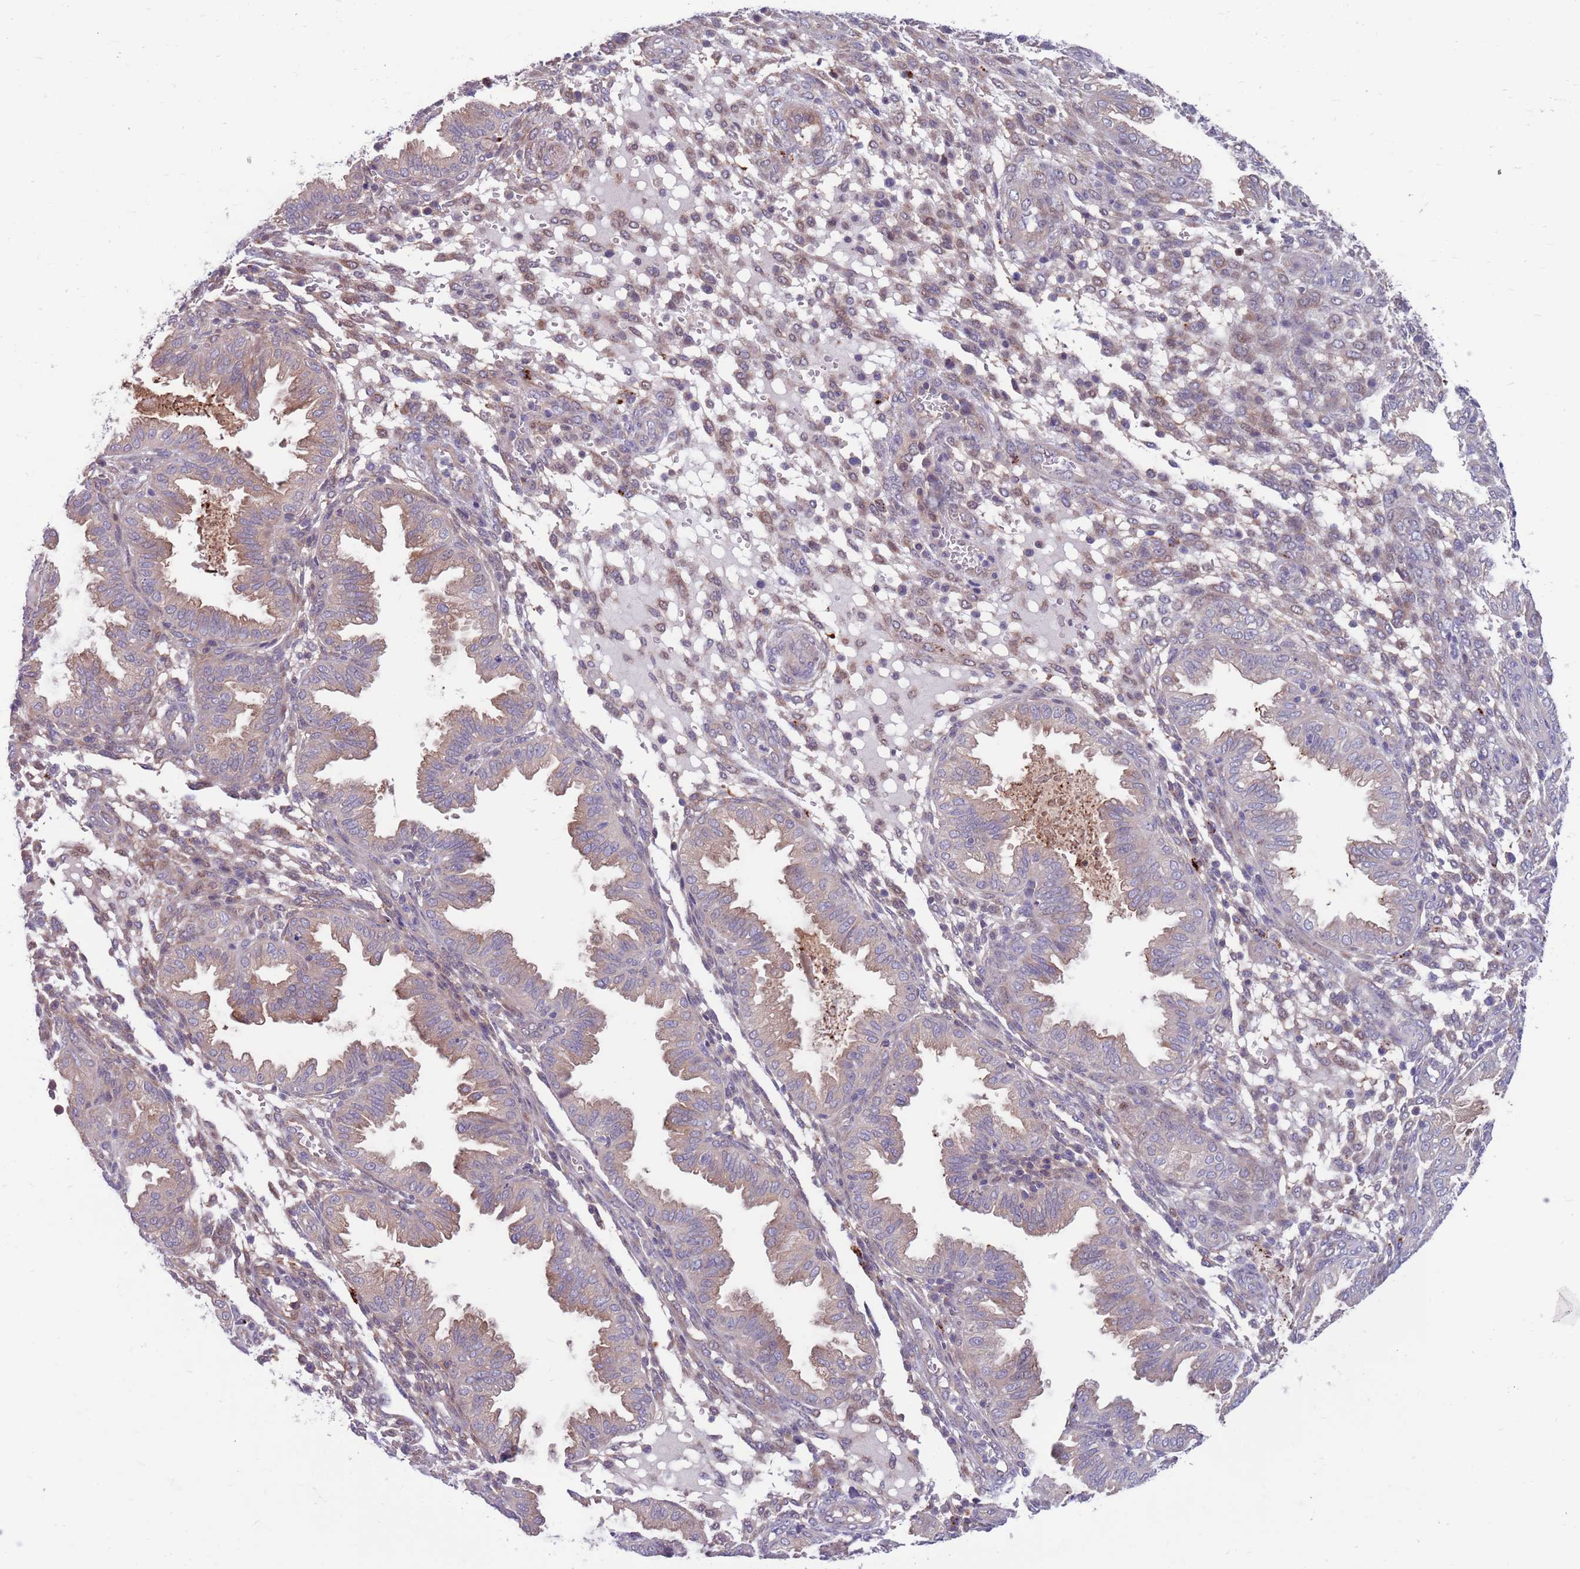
{"staining": {"intensity": "weak", "quantity": "<25%", "location": "cytoplasmic/membranous"}, "tissue": "endometrium", "cell_type": "Cells in endometrial stroma", "image_type": "normal", "snomed": [{"axis": "morphology", "description": "Normal tissue, NOS"}, {"axis": "topography", "description": "Endometrium"}], "caption": "This histopathology image is of benign endometrium stained with IHC to label a protein in brown with the nuclei are counter-stained blue. There is no positivity in cells in endometrial stroma. Brightfield microscopy of immunohistochemistry stained with DAB (brown) and hematoxylin (blue), captured at high magnification.", "gene": "KLHL29", "patient": {"sex": "female", "age": 33}}